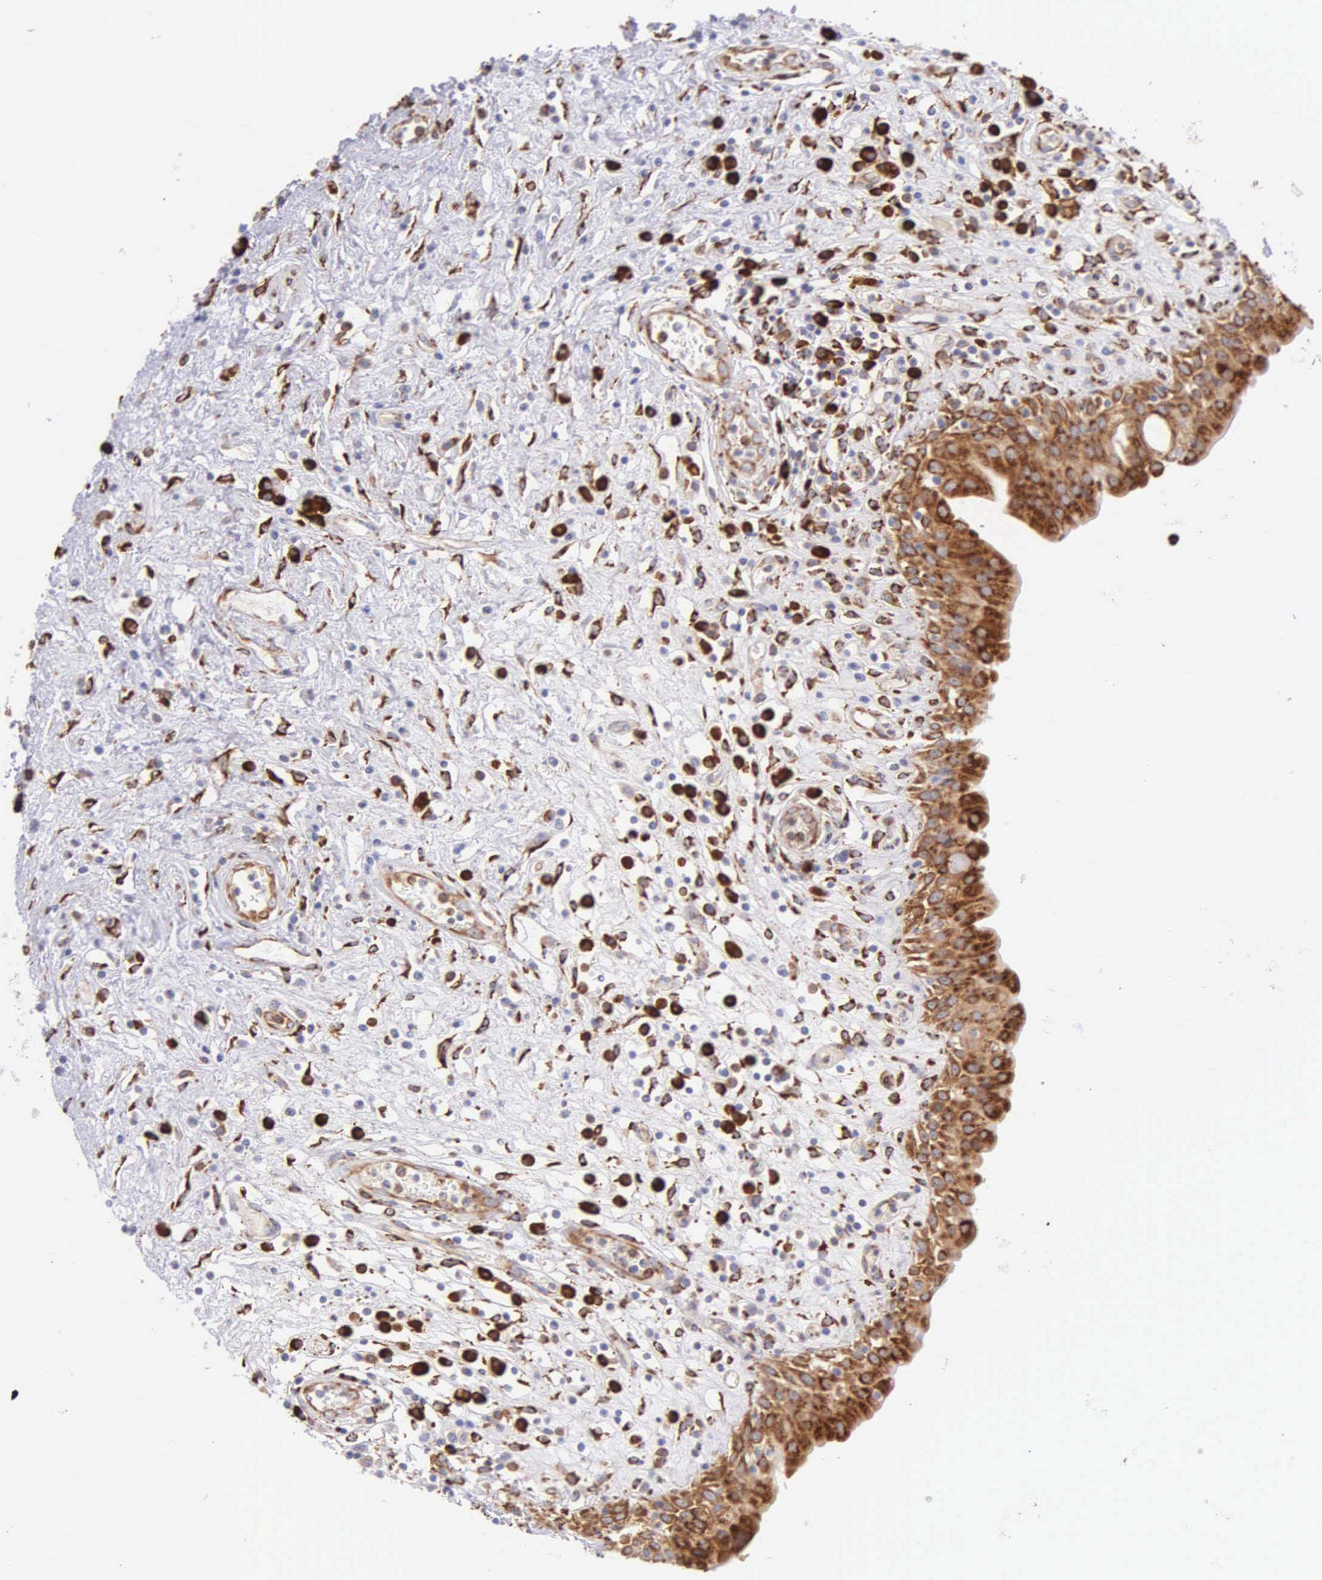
{"staining": {"intensity": "moderate", "quantity": ">75%", "location": "cytoplasmic/membranous"}, "tissue": "urinary bladder", "cell_type": "Urothelial cells", "image_type": "normal", "snomed": [{"axis": "morphology", "description": "Normal tissue, NOS"}, {"axis": "topography", "description": "Urinary bladder"}], "caption": "This is an image of IHC staining of benign urinary bladder, which shows moderate expression in the cytoplasmic/membranous of urothelial cells.", "gene": "CKAP4", "patient": {"sex": "female", "age": 85}}